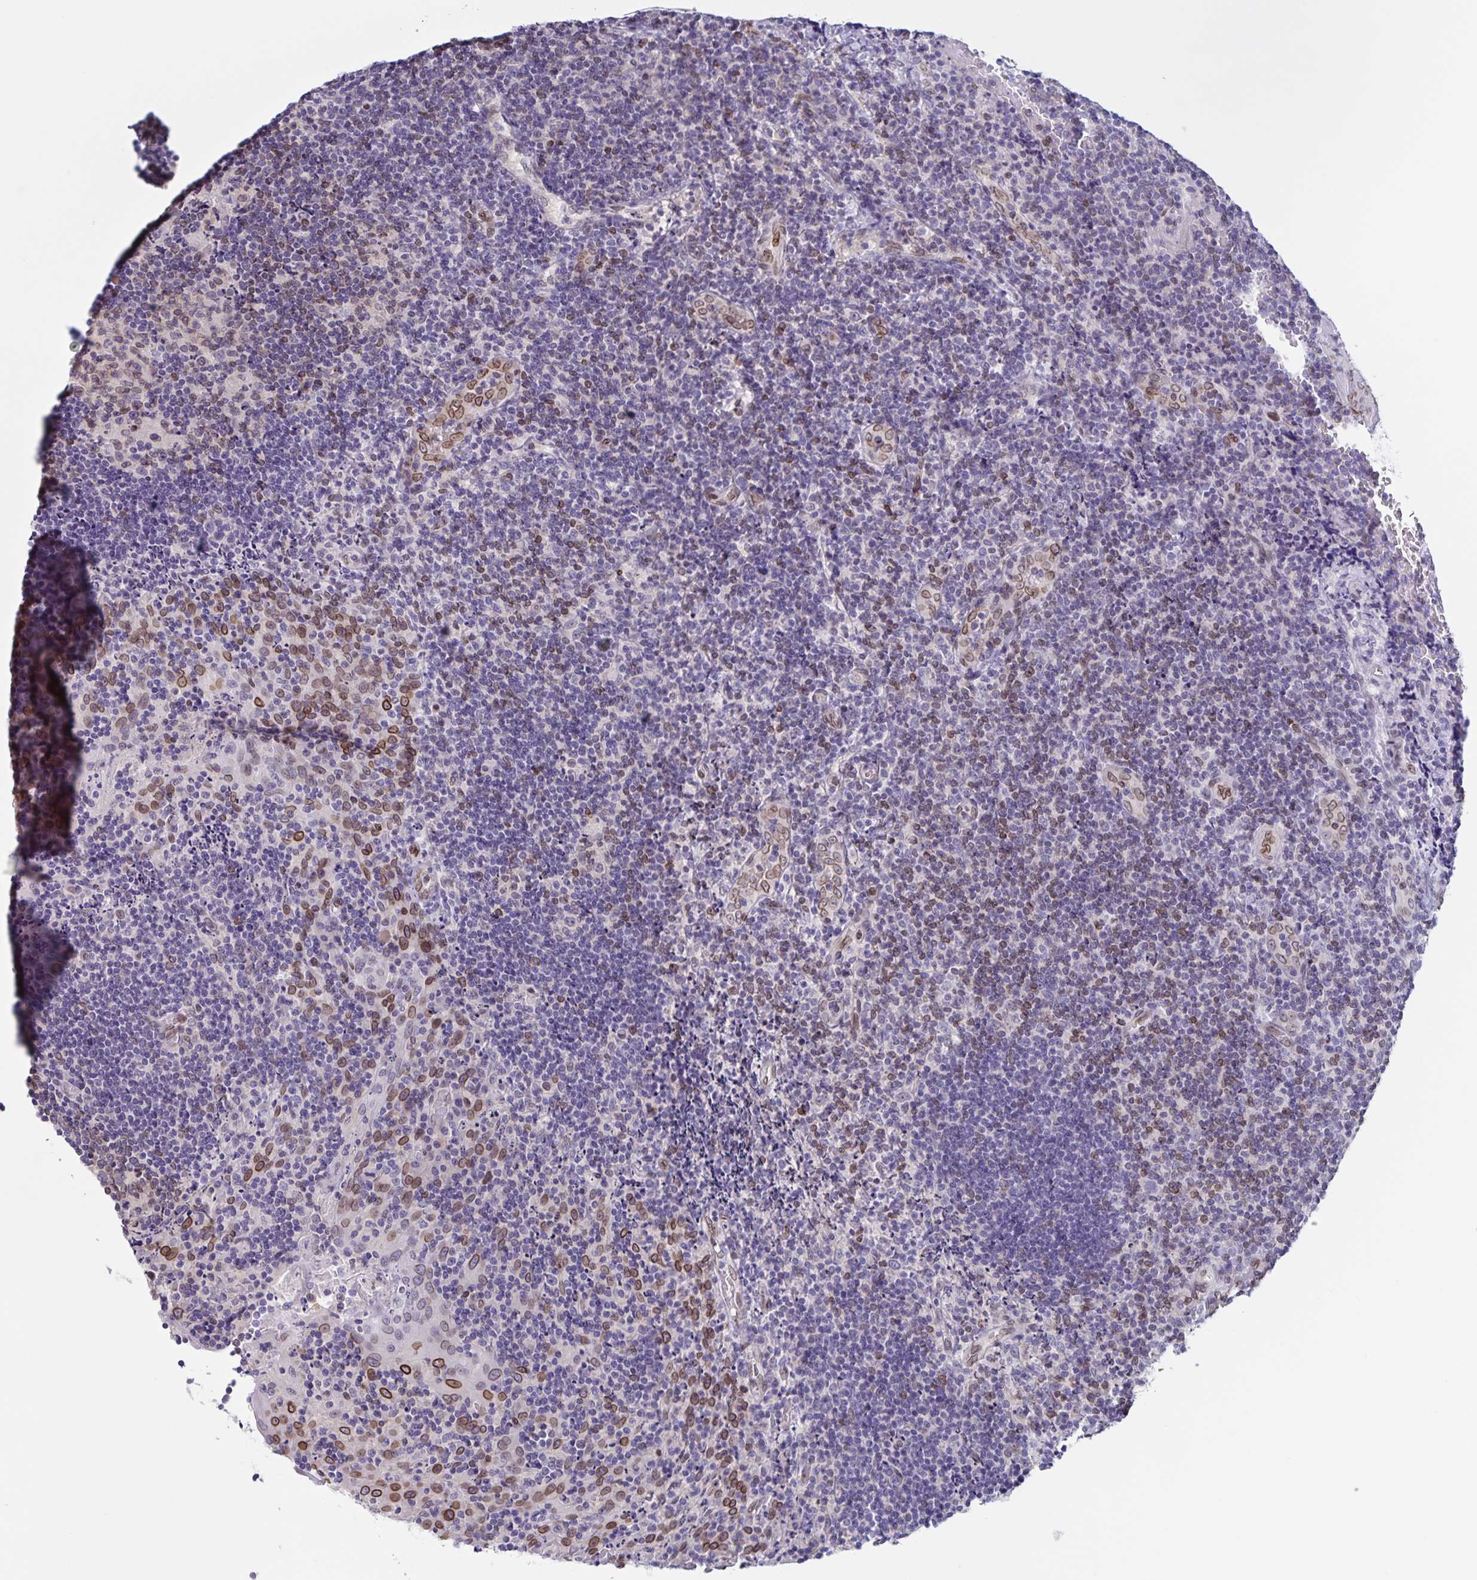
{"staining": {"intensity": "negative", "quantity": "none", "location": "none"}, "tissue": "tonsil", "cell_type": "Germinal center cells", "image_type": "normal", "snomed": [{"axis": "morphology", "description": "Normal tissue, NOS"}, {"axis": "topography", "description": "Tonsil"}], "caption": "Immunohistochemistry photomicrograph of normal tonsil: tonsil stained with DAB (3,3'-diaminobenzidine) demonstrates no significant protein positivity in germinal center cells.", "gene": "SYNE2", "patient": {"sex": "male", "age": 17}}